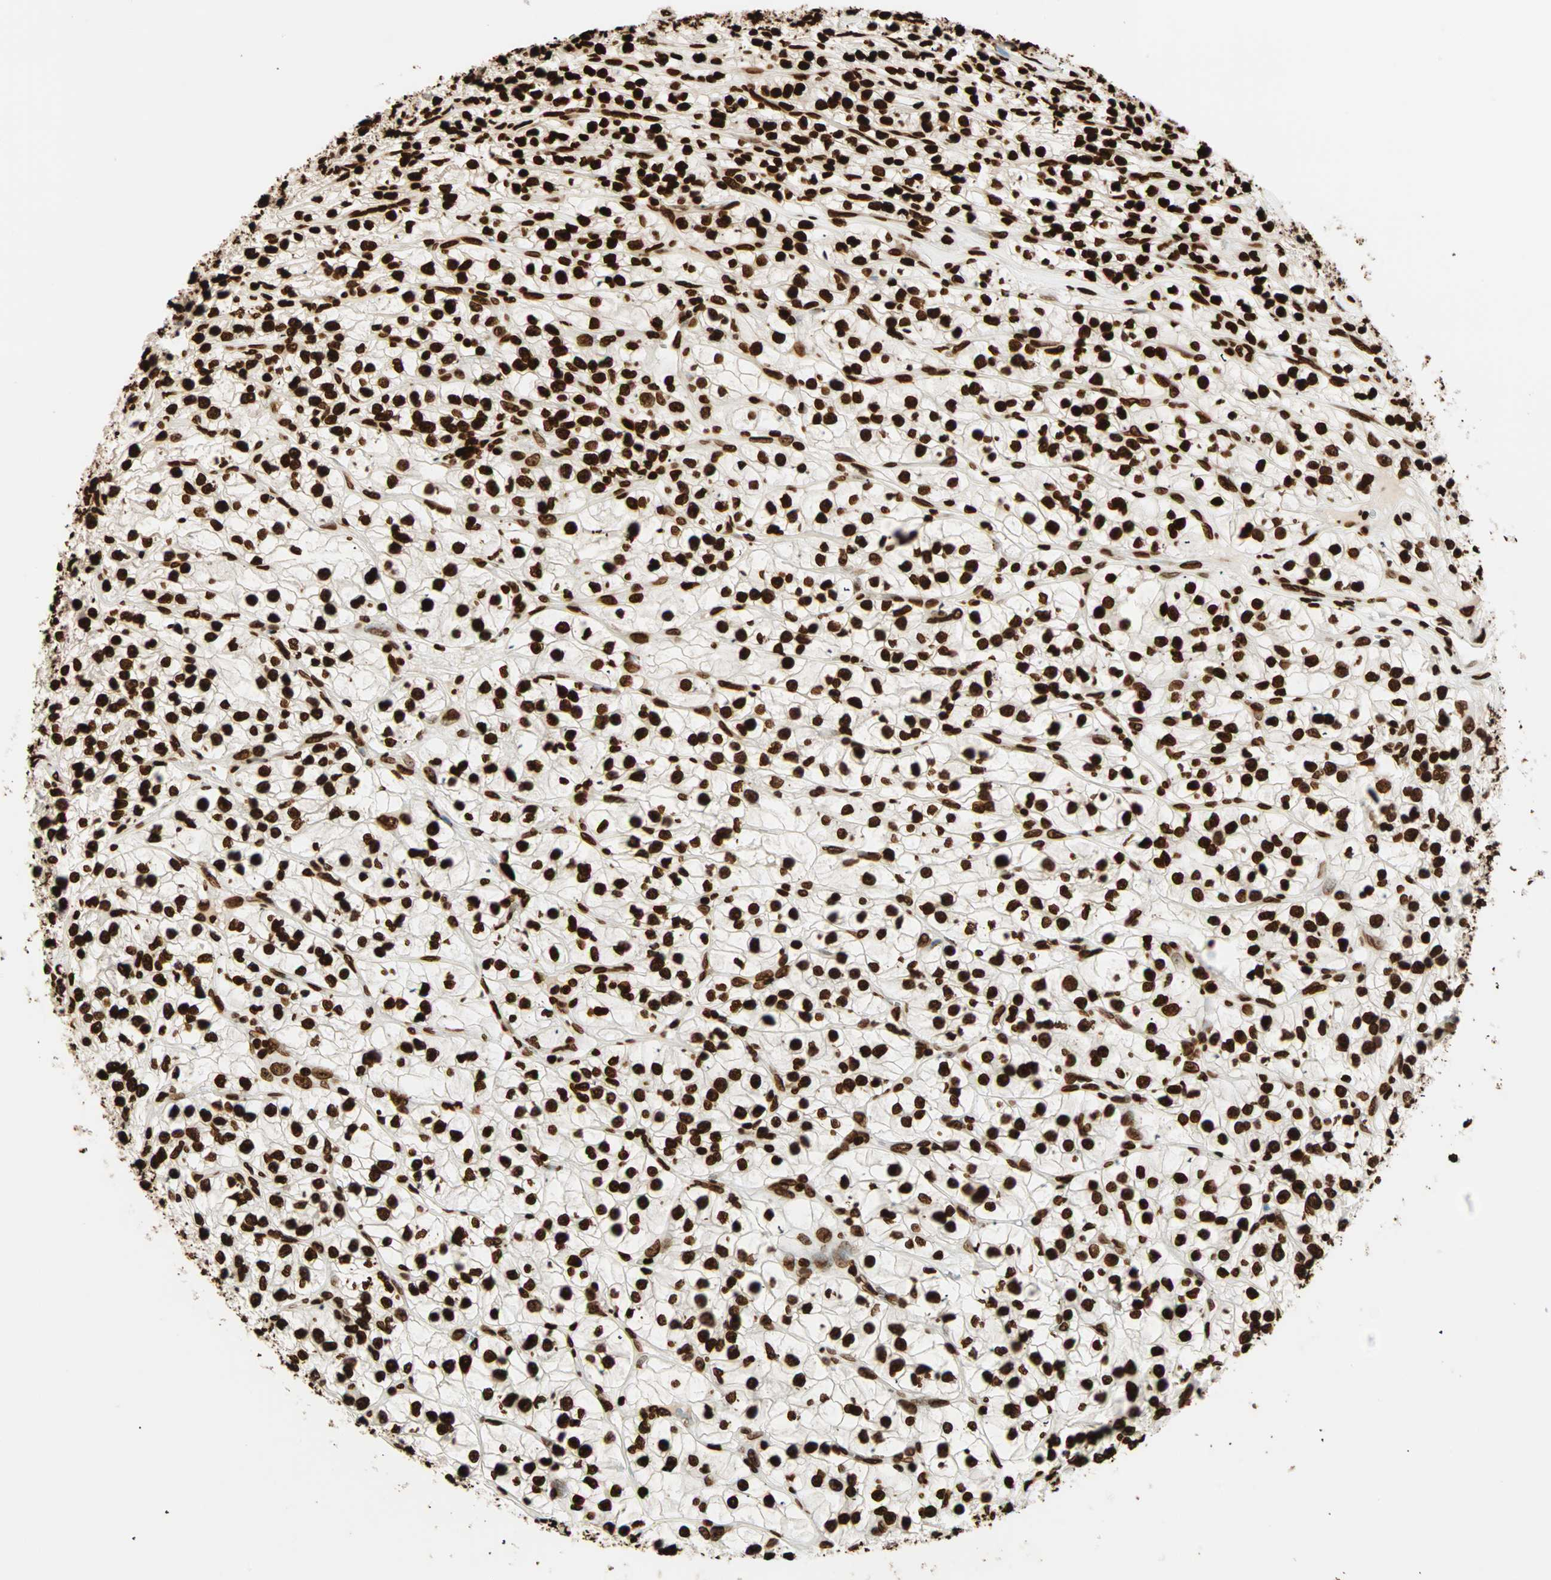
{"staining": {"intensity": "strong", "quantity": ">75%", "location": "nuclear"}, "tissue": "renal cancer", "cell_type": "Tumor cells", "image_type": "cancer", "snomed": [{"axis": "morphology", "description": "Adenocarcinoma, NOS"}, {"axis": "topography", "description": "Kidney"}], "caption": "Immunohistochemistry histopathology image of neoplastic tissue: human adenocarcinoma (renal) stained using immunohistochemistry (IHC) demonstrates high levels of strong protein expression localized specifically in the nuclear of tumor cells, appearing as a nuclear brown color.", "gene": "GLI2", "patient": {"sex": "female", "age": 57}}